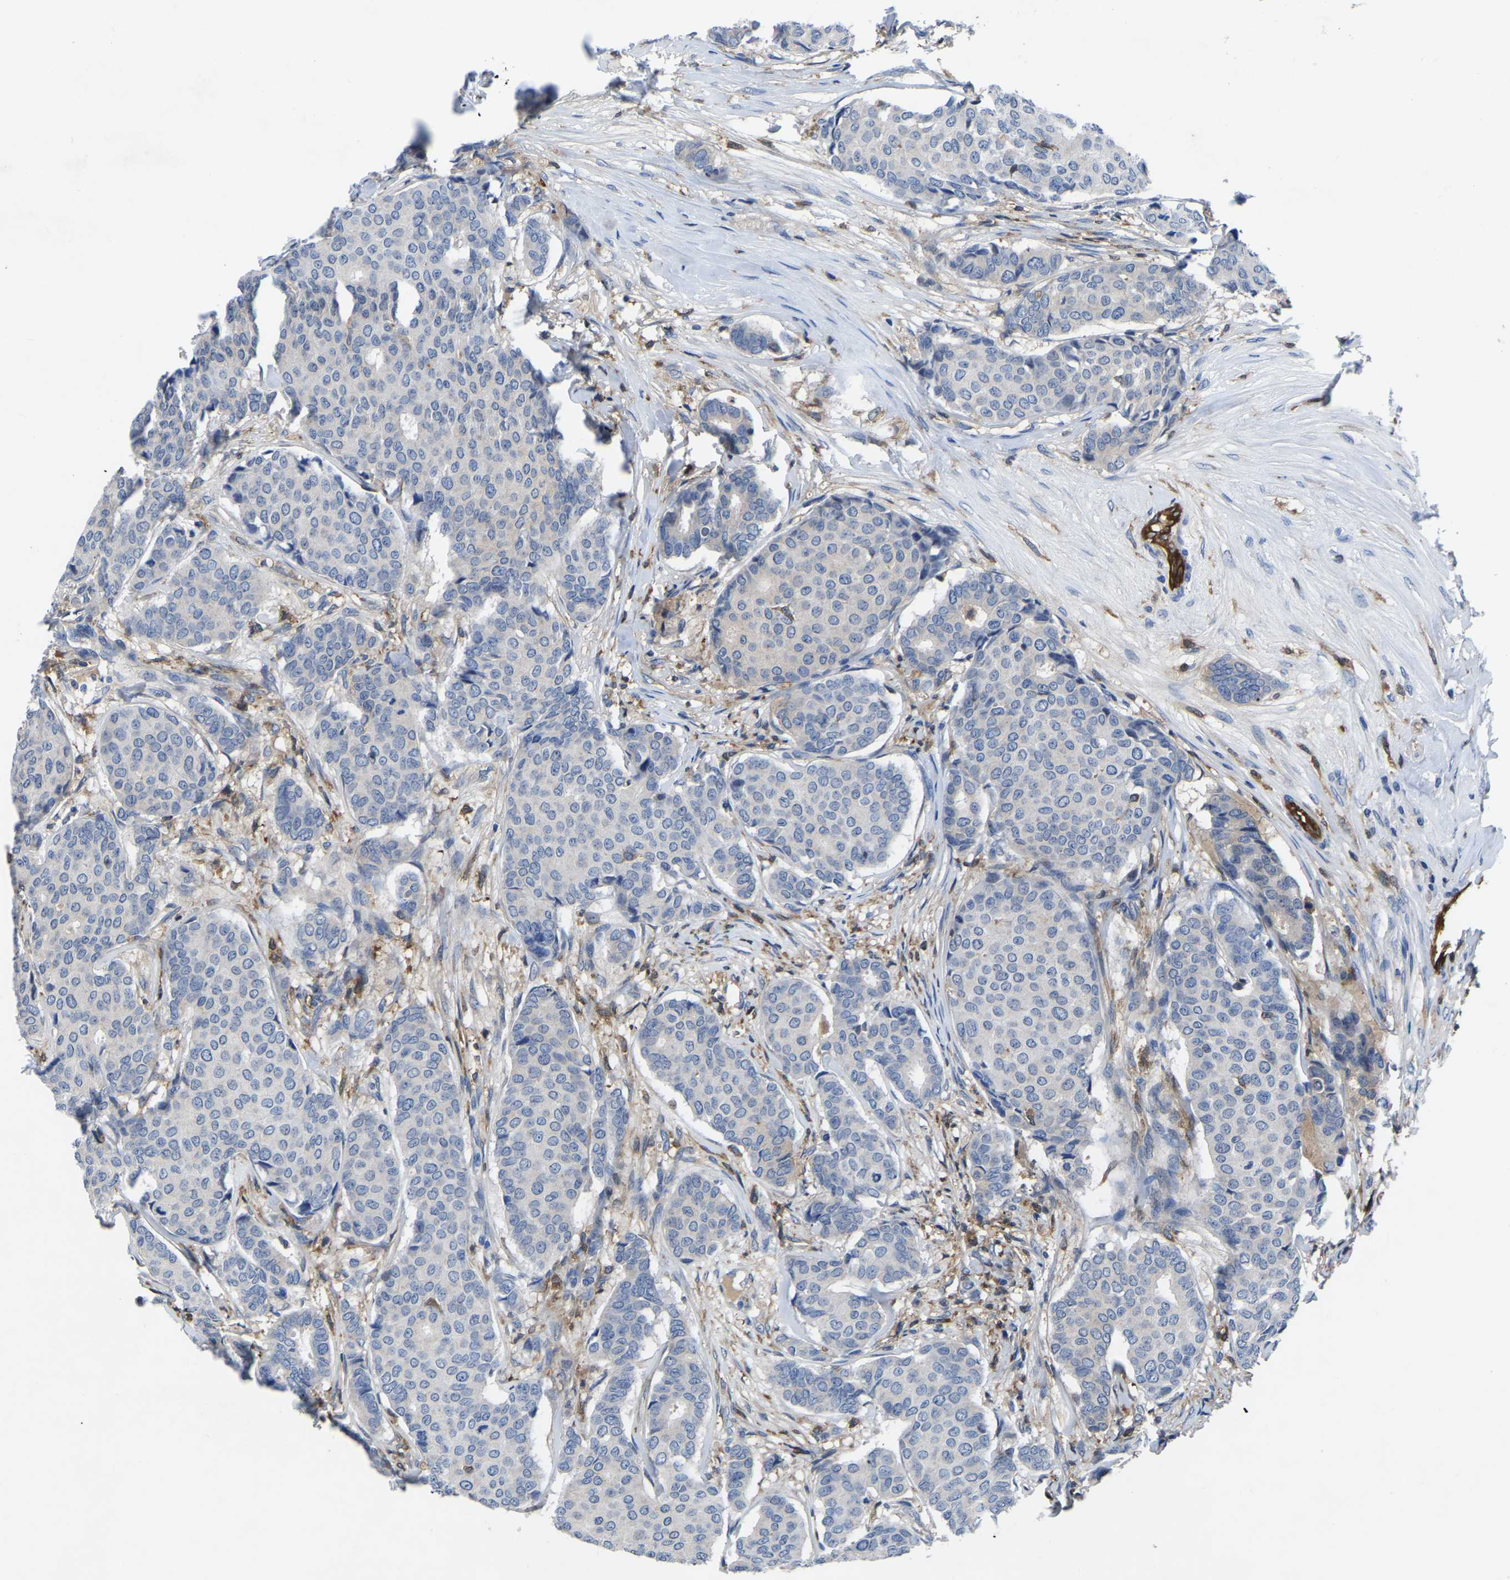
{"staining": {"intensity": "negative", "quantity": "none", "location": "none"}, "tissue": "breast cancer", "cell_type": "Tumor cells", "image_type": "cancer", "snomed": [{"axis": "morphology", "description": "Duct carcinoma"}, {"axis": "topography", "description": "Breast"}], "caption": "Infiltrating ductal carcinoma (breast) was stained to show a protein in brown. There is no significant positivity in tumor cells.", "gene": "ATG2B", "patient": {"sex": "female", "age": 75}}